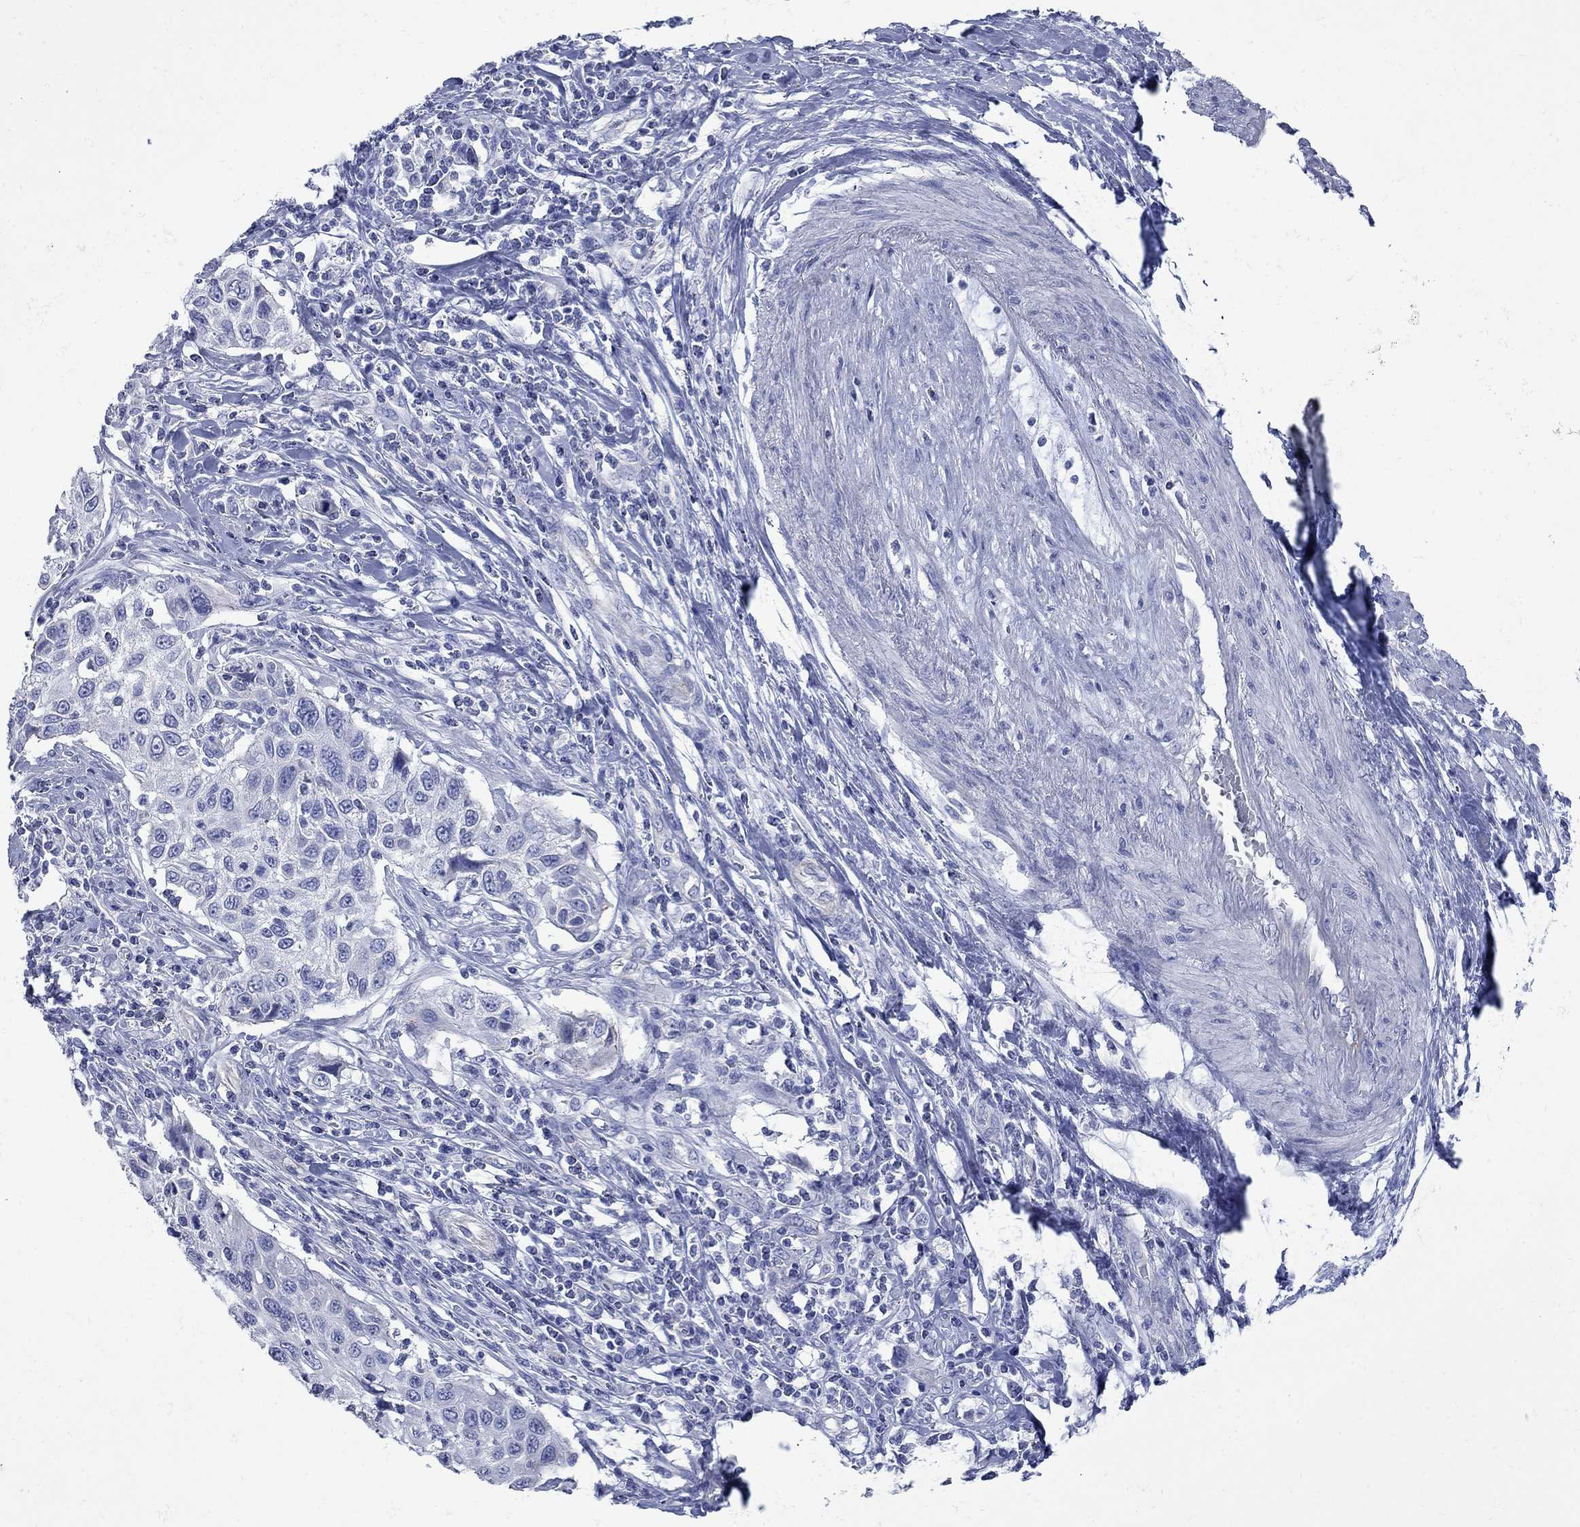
{"staining": {"intensity": "negative", "quantity": "none", "location": "none"}, "tissue": "cervical cancer", "cell_type": "Tumor cells", "image_type": "cancer", "snomed": [{"axis": "morphology", "description": "Squamous cell carcinoma, NOS"}, {"axis": "topography", "description": "Cervix"}], "caption": "The image exhibits no significant staining in tumor cells of cervical cancer (squamous cell carcinoma).", "gene": "PDZD3", "patient": {"sex": "female", "age": 70}}